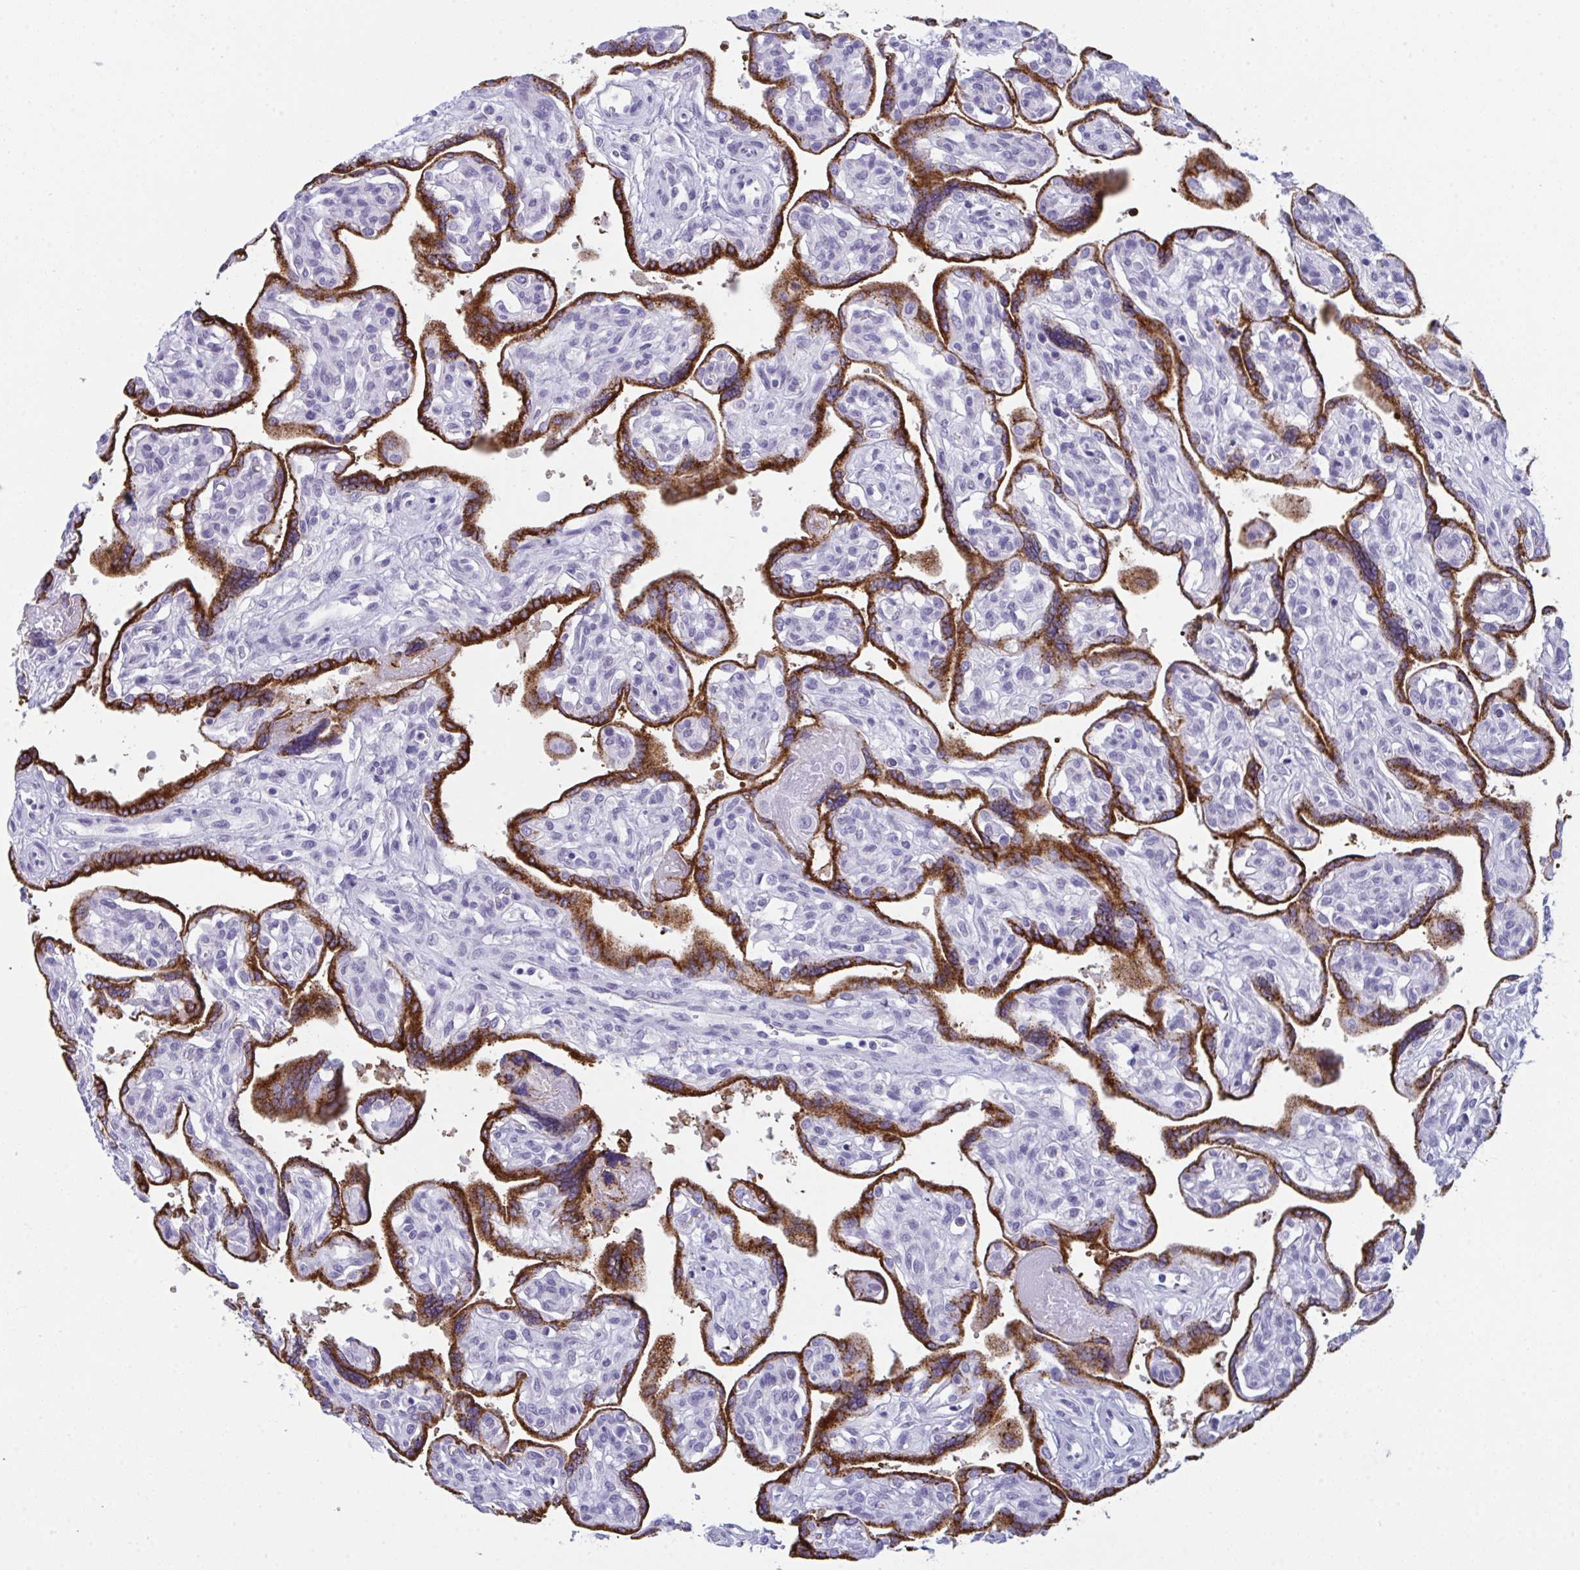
{"staining": {"intensity": "negative", "quantity": "none", "location": "none"}, "tissue": "placenta", "cell_type": "Decidual cells", "image_type": "normal", "snomed": [{"axis": "morphology", "description": "Normal tissue, NOS"}, {"axis": "topography", "description": "Placenta"}], "caption": "Placenta stained for a protein using immunohistochemistry (IHC) shows no positivity decidual cells.", "gene": "PRDM9", "patient": {"sex": "female", "age": 39}}